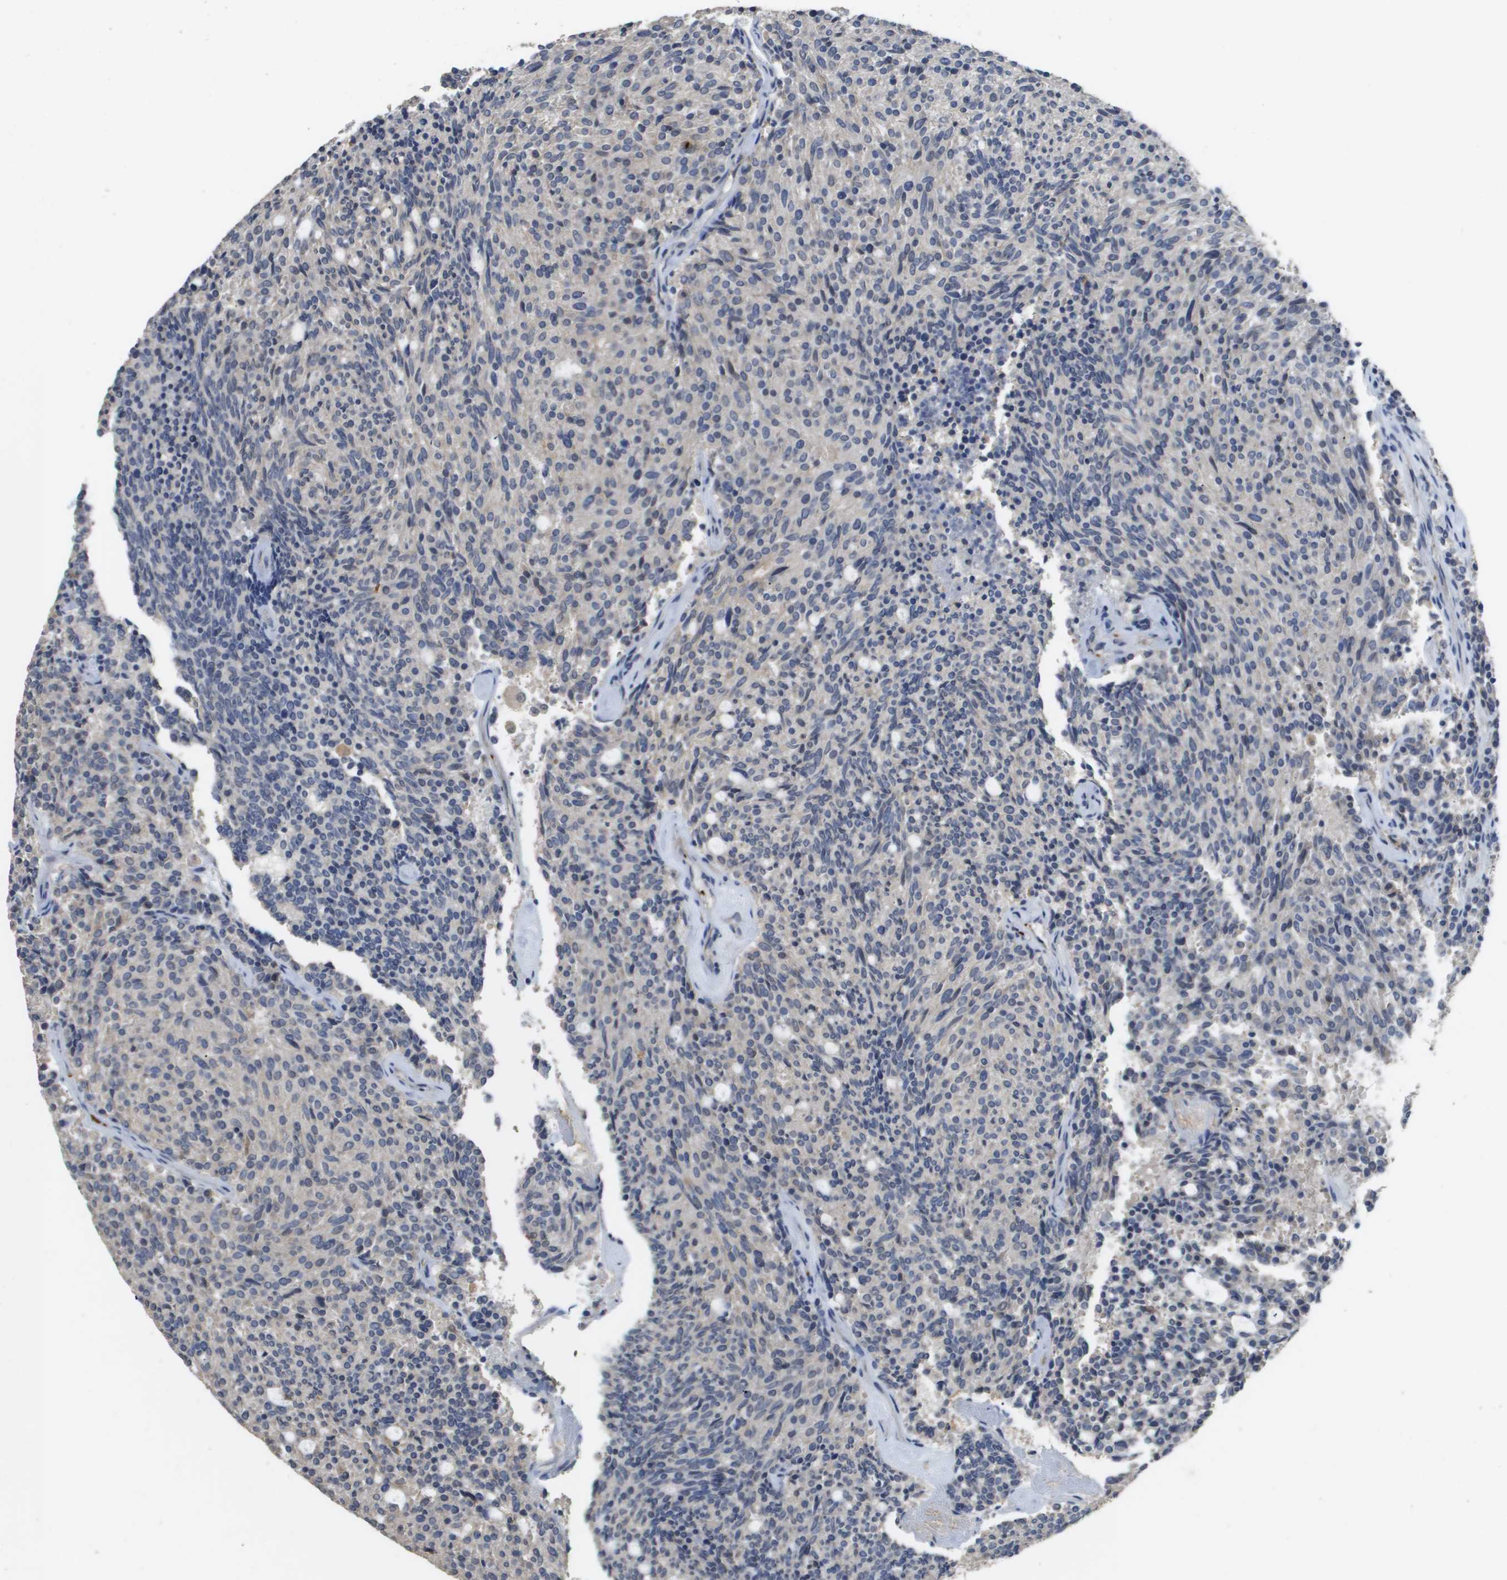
{"staining": {"intensity": "negative", "quantity": "none", "location": "none"}, "tissue": "carcinoid", "cell_type": "Tumor cells", "image_type": "cancer", "snomed": [{"axis": "morphology", "description": "Carcinoid, malignant, NOS"}, {"axis": "topography", "description": "Pancreas"}], "caption": "Immunohistochemistry (IHC) photomicrograph of human carcinoid (malignant) stained for a protein (brown), which reveals no expression in tumor cells. Brightfield microscopy of IHC stained with DAB (3,3'-diaminobenzidine) (brown) and hematoxylin (blue), captured at high magnification.", "gene": "RAB27B", "patient": {"sex": "female", "age": 54}}